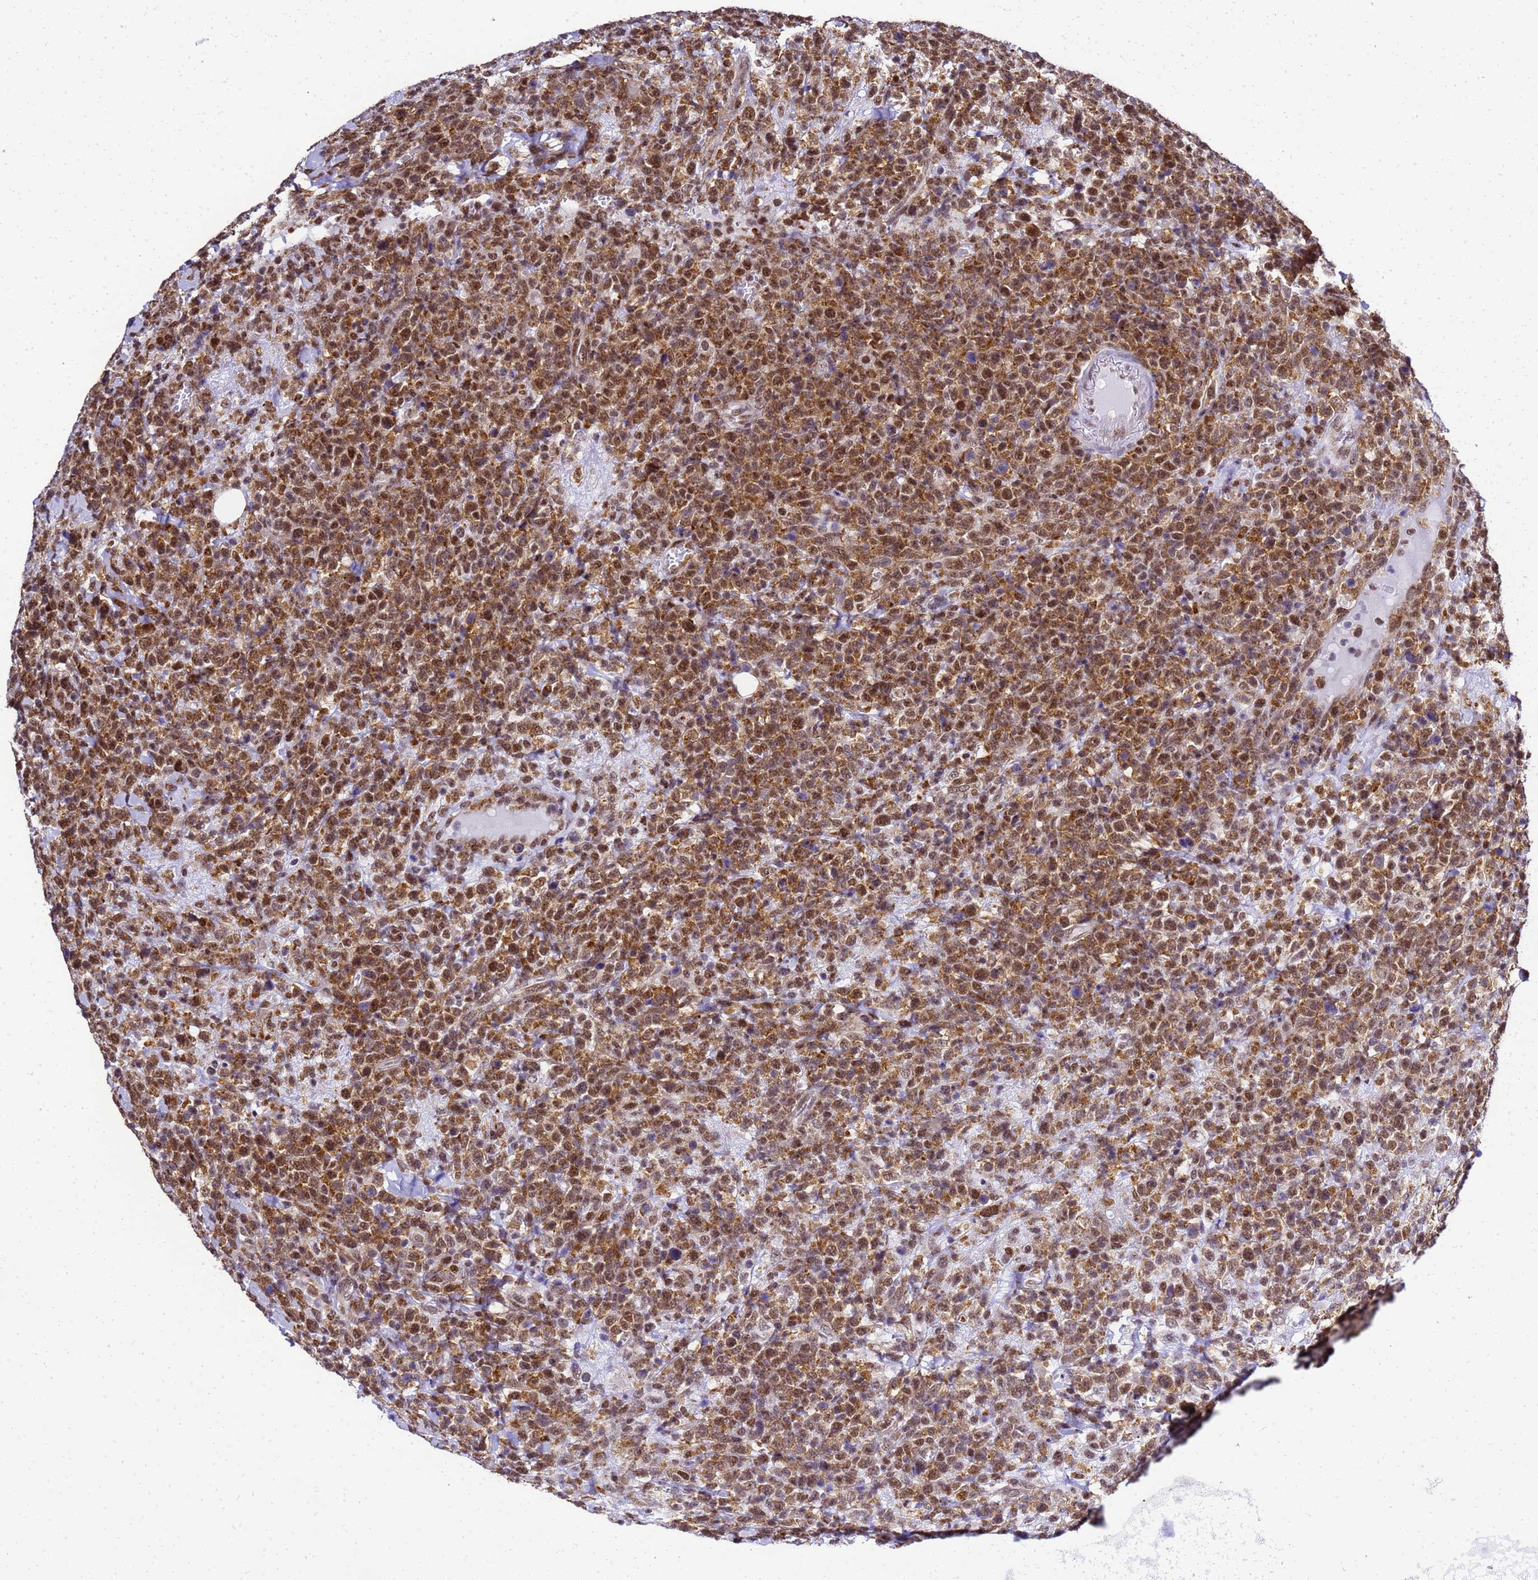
{"staining": {"intensity": "moderate", "quantity": ">75%", "location": "cytoplasmic/membranous,nuclear"}, "tissue": "lymphoma", "cell_type": "Tumor cells", "image_type": "cancer", "snomed": [{"axis": "morphology", "description": "Malignant lymphoma, non-Hodgkin's type, High grade"}, {"axis": "topography", "description": "Colon"}], "caption": "Lymphoma stained with a protein marker shows moderate staining in tumor cells.", "gene": "SMN1", "patient": {"sex": "female", "age": 53}}